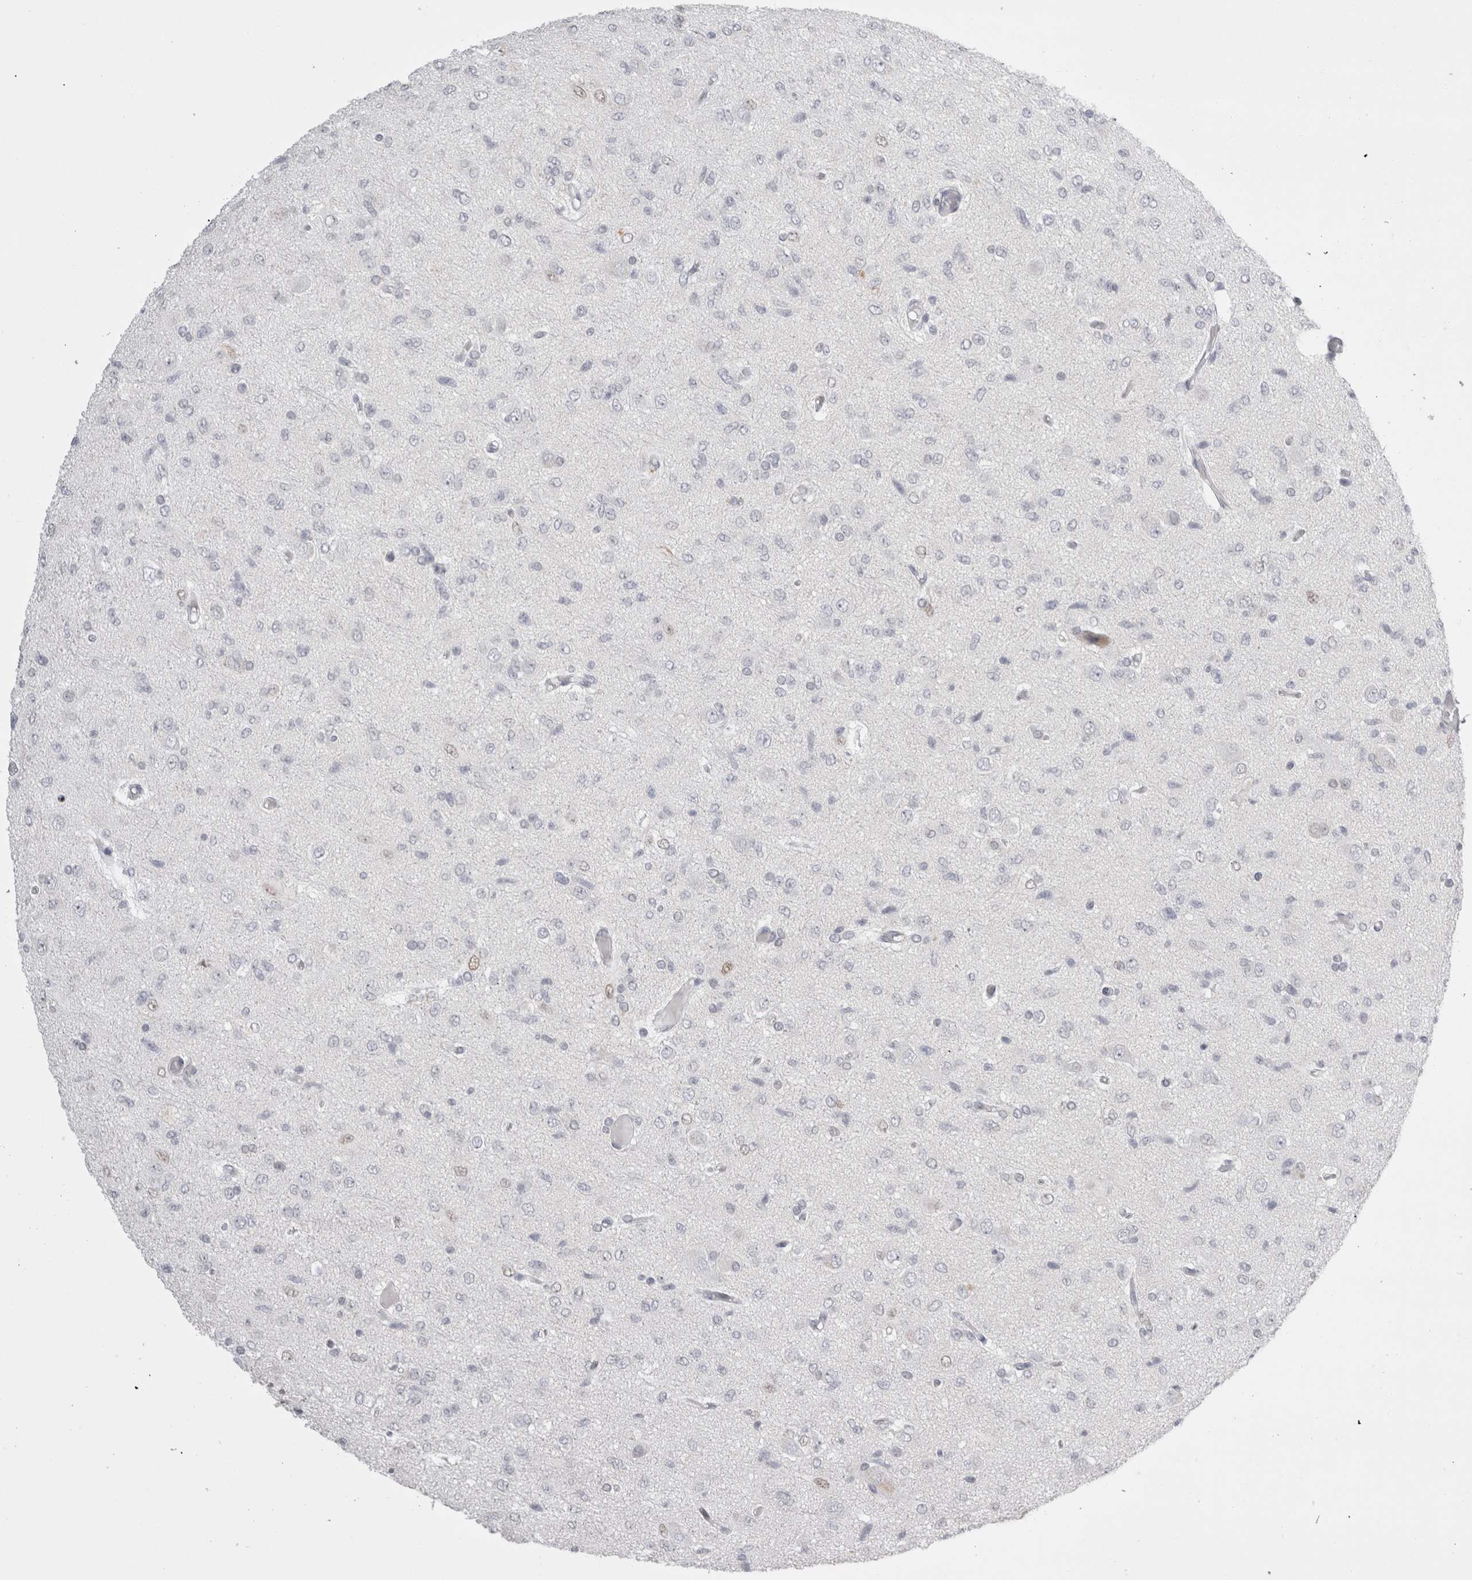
{"staining": {"intensity": "negative", "quantity": "none", "location": "none"}, "tissue": "glioma", "cell_type": "Tumor cells", "image_type": "cancer", "snomed": [{"axis": "morphology", "description": "Glioma, malignant, High grade"}, {"axis": "topography", "description": "Brain"}], "caption": "A high-resolution histopathology image shows immunohistochemistry staining of malignant glioma (high-grade), which displays no significant expression in tumor cells.", "gene": "FNDC8", "patient": {"sex": "female", "age": 59}}